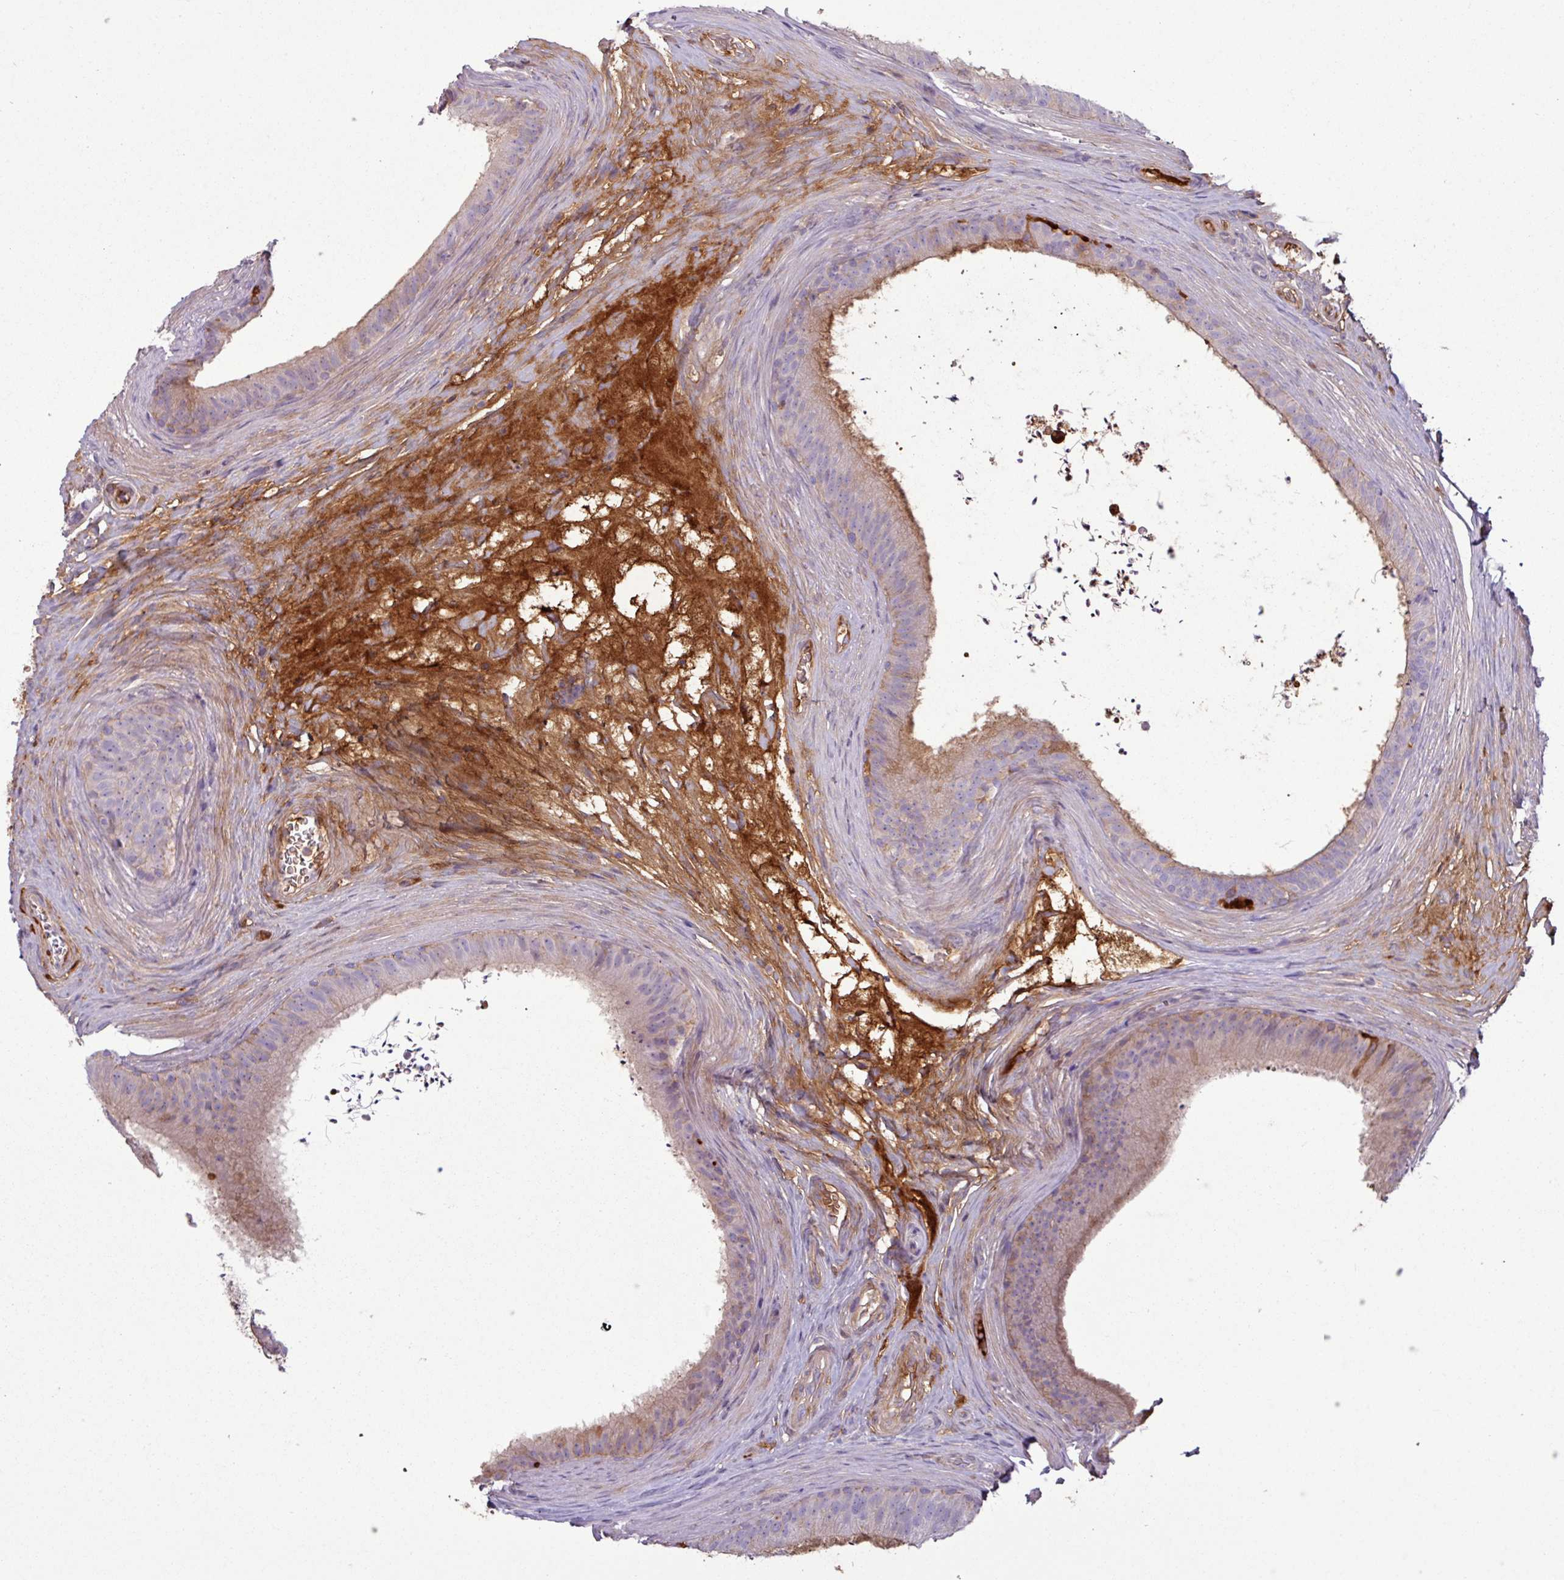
{"staining": {"intensity": "moderate", "quantity": "<25%", "location": "cytoplasmic/membranous"}, "tissue": "epididymis", "cell_type": "Glandular cells", "image_type": "normal", "snomed": [{"axis": "morphology", "description": "Normal tissue, NOS"}, {"axis": "topography", "description": "Testis"}, {"axis": "topography", "description": "Epididymis"}], "caption": "This histopathology image displays immunohistochemistry staining of normal human epididymis, with low moderate cytoplasmic/membranous staining in approximately <25% of glandular cells.", "gene": "C4A", "patient": {"sex": "male", "age": 41}}